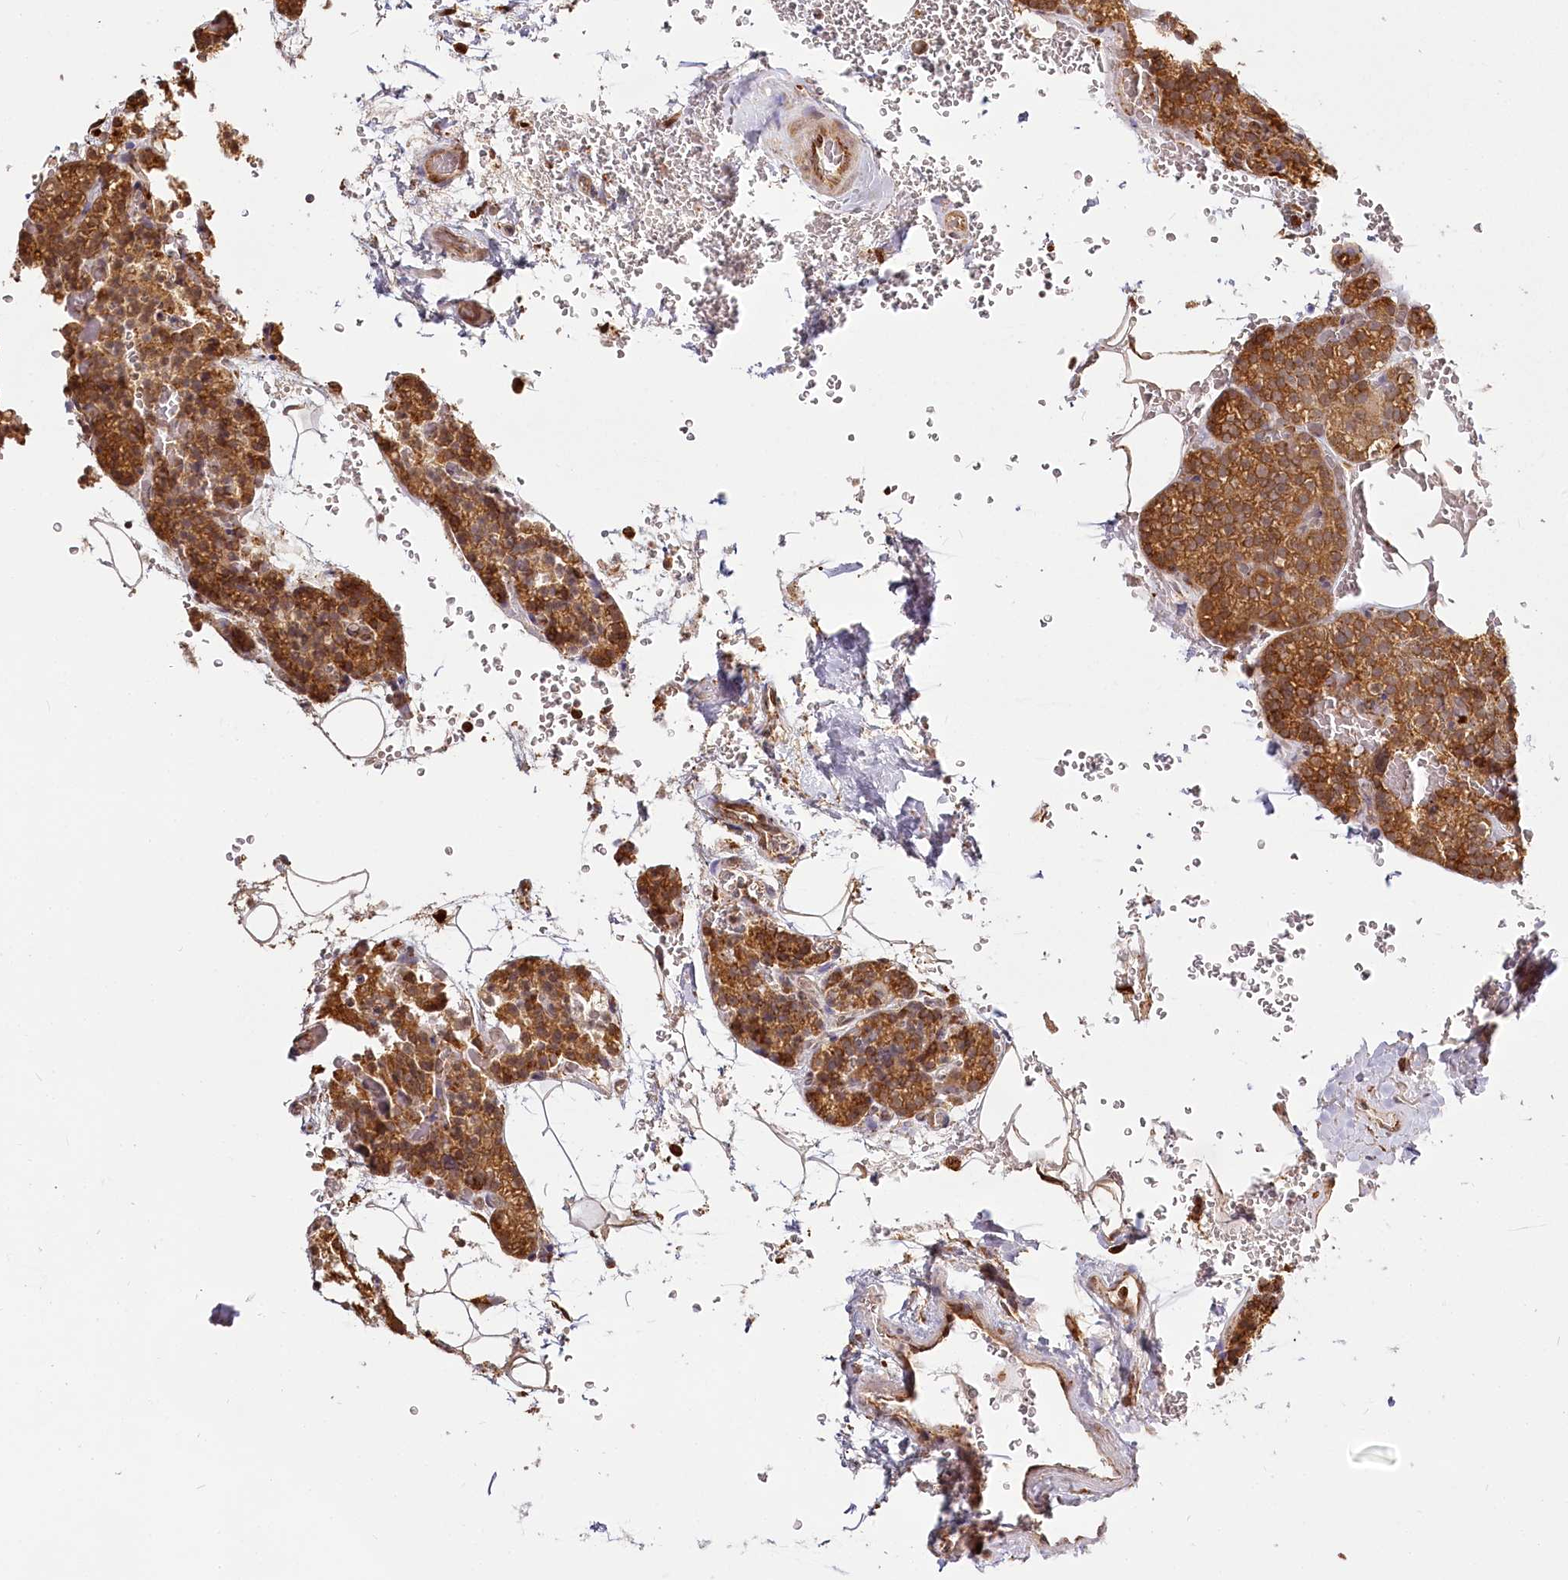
{"staining": {"intensity": "moderate", "quantity": ">75%", "location": "cytoplasmic/membranous"}, "tissue": "parathyroid gland", "cell_type": "Glandular cells", "image_type": "normal", "snomed": [{"axis": "morphology", "description": "Normal tissue, NOS"}, {"axis": "topography", "description": "Parathyroid gland"}], "caption": "Protein expression analysis of benign human parathyroid gland reveals moderate cytoplasmic/membranous positivity in about >75% of glandular cells. (DAB (3,3'-diaminobenzidine) IHC, brown staining for protein, blue staining for nuclei).", "gene": "FAM13A", "patient": {"sex": "male", "age": 50}}